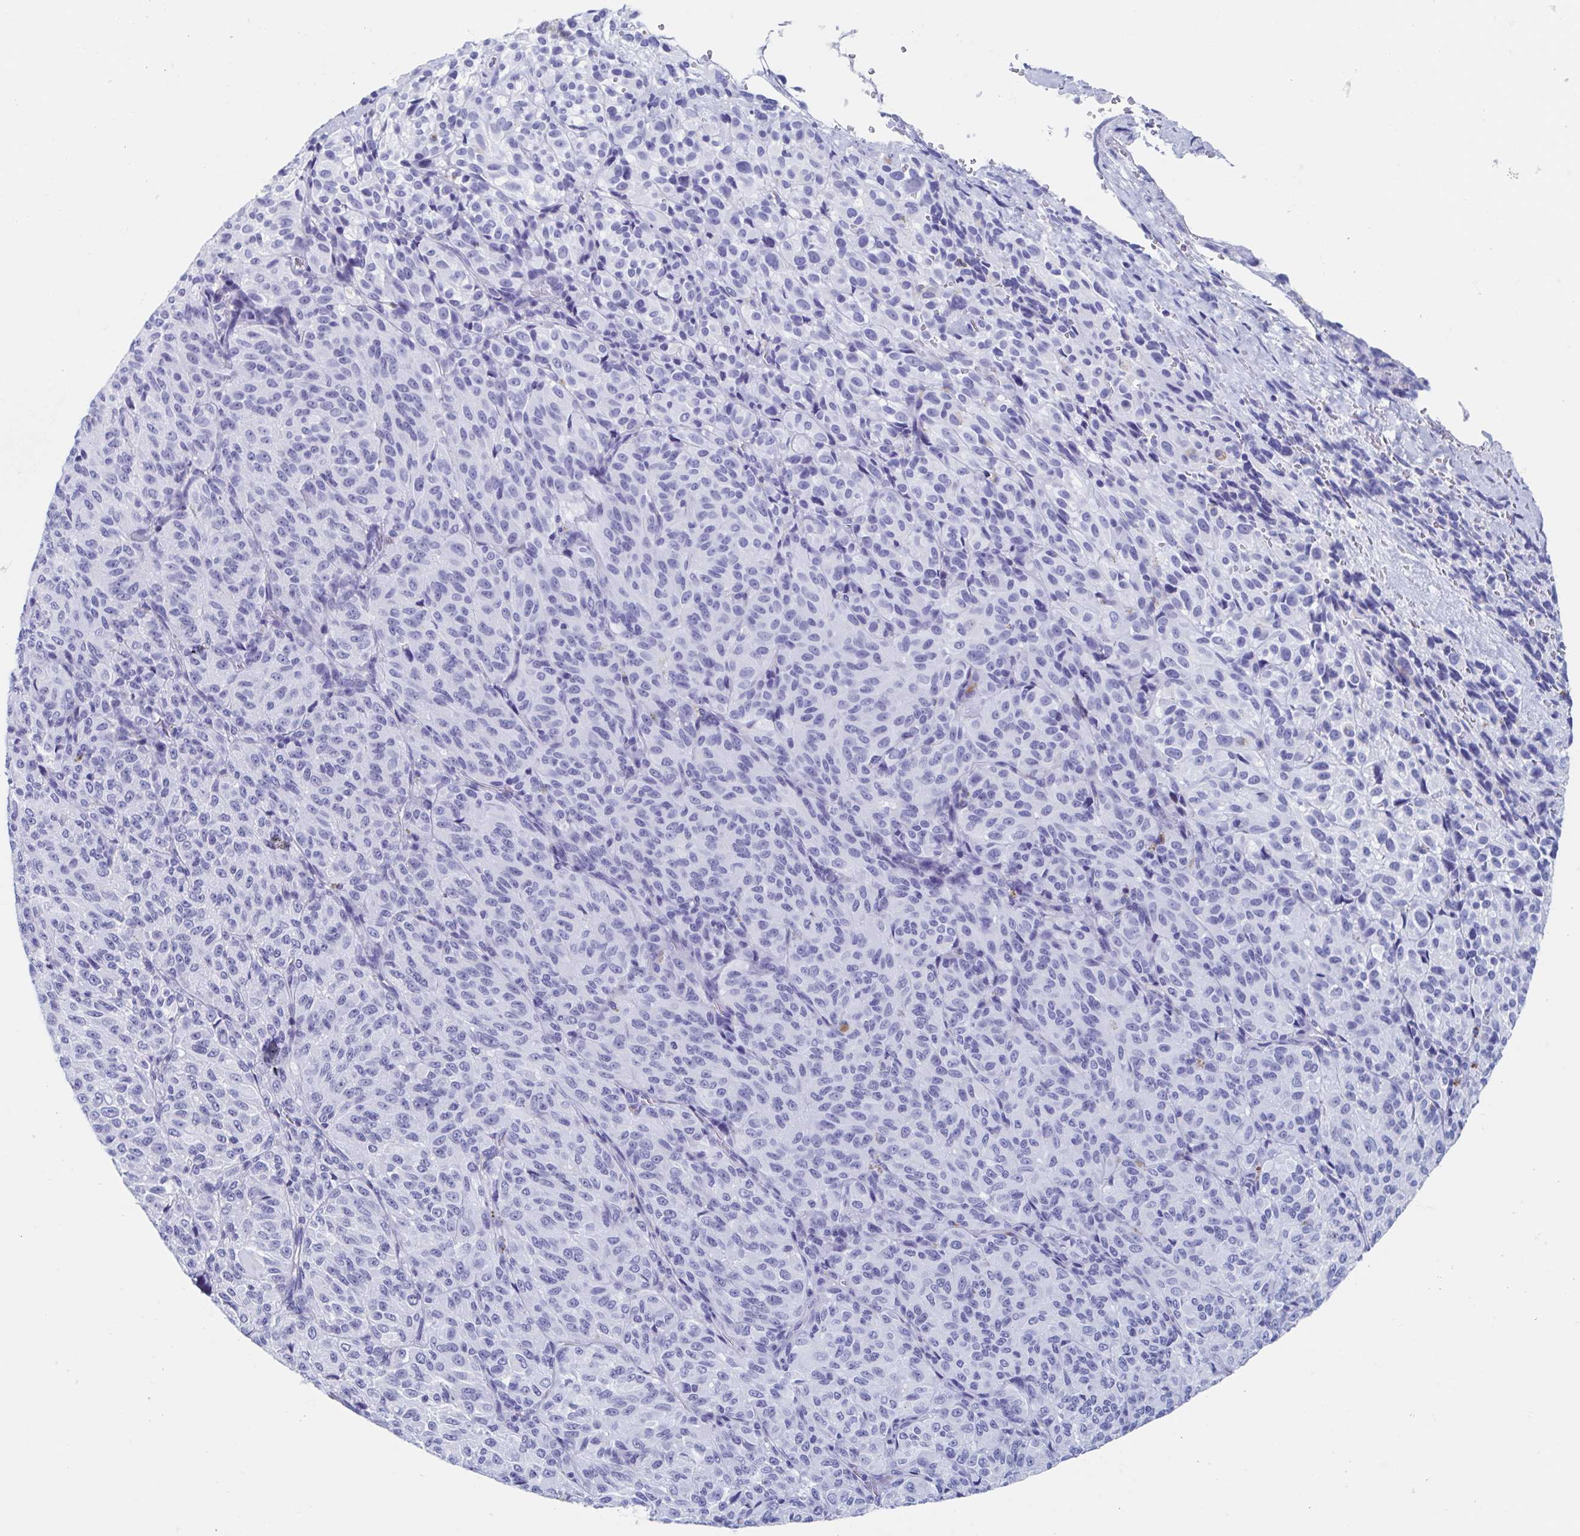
{"staining": {"intensity": "negative", "quantity": "none", "location": "none"}, "tissue": "melanoma", "cell_type": "Tumor cells", "image_type": "cancer", "snomed": [{"axis": "morphology", "description": "Malignant melanoma, Metastatic site"}, {"axis": "topography", "description": "Brain"}], "caption": "Tumor cells show no significant protein staining in melanoma.", "gene": "HDGFL1", "patient": {"sex": "female", "age": 56}}